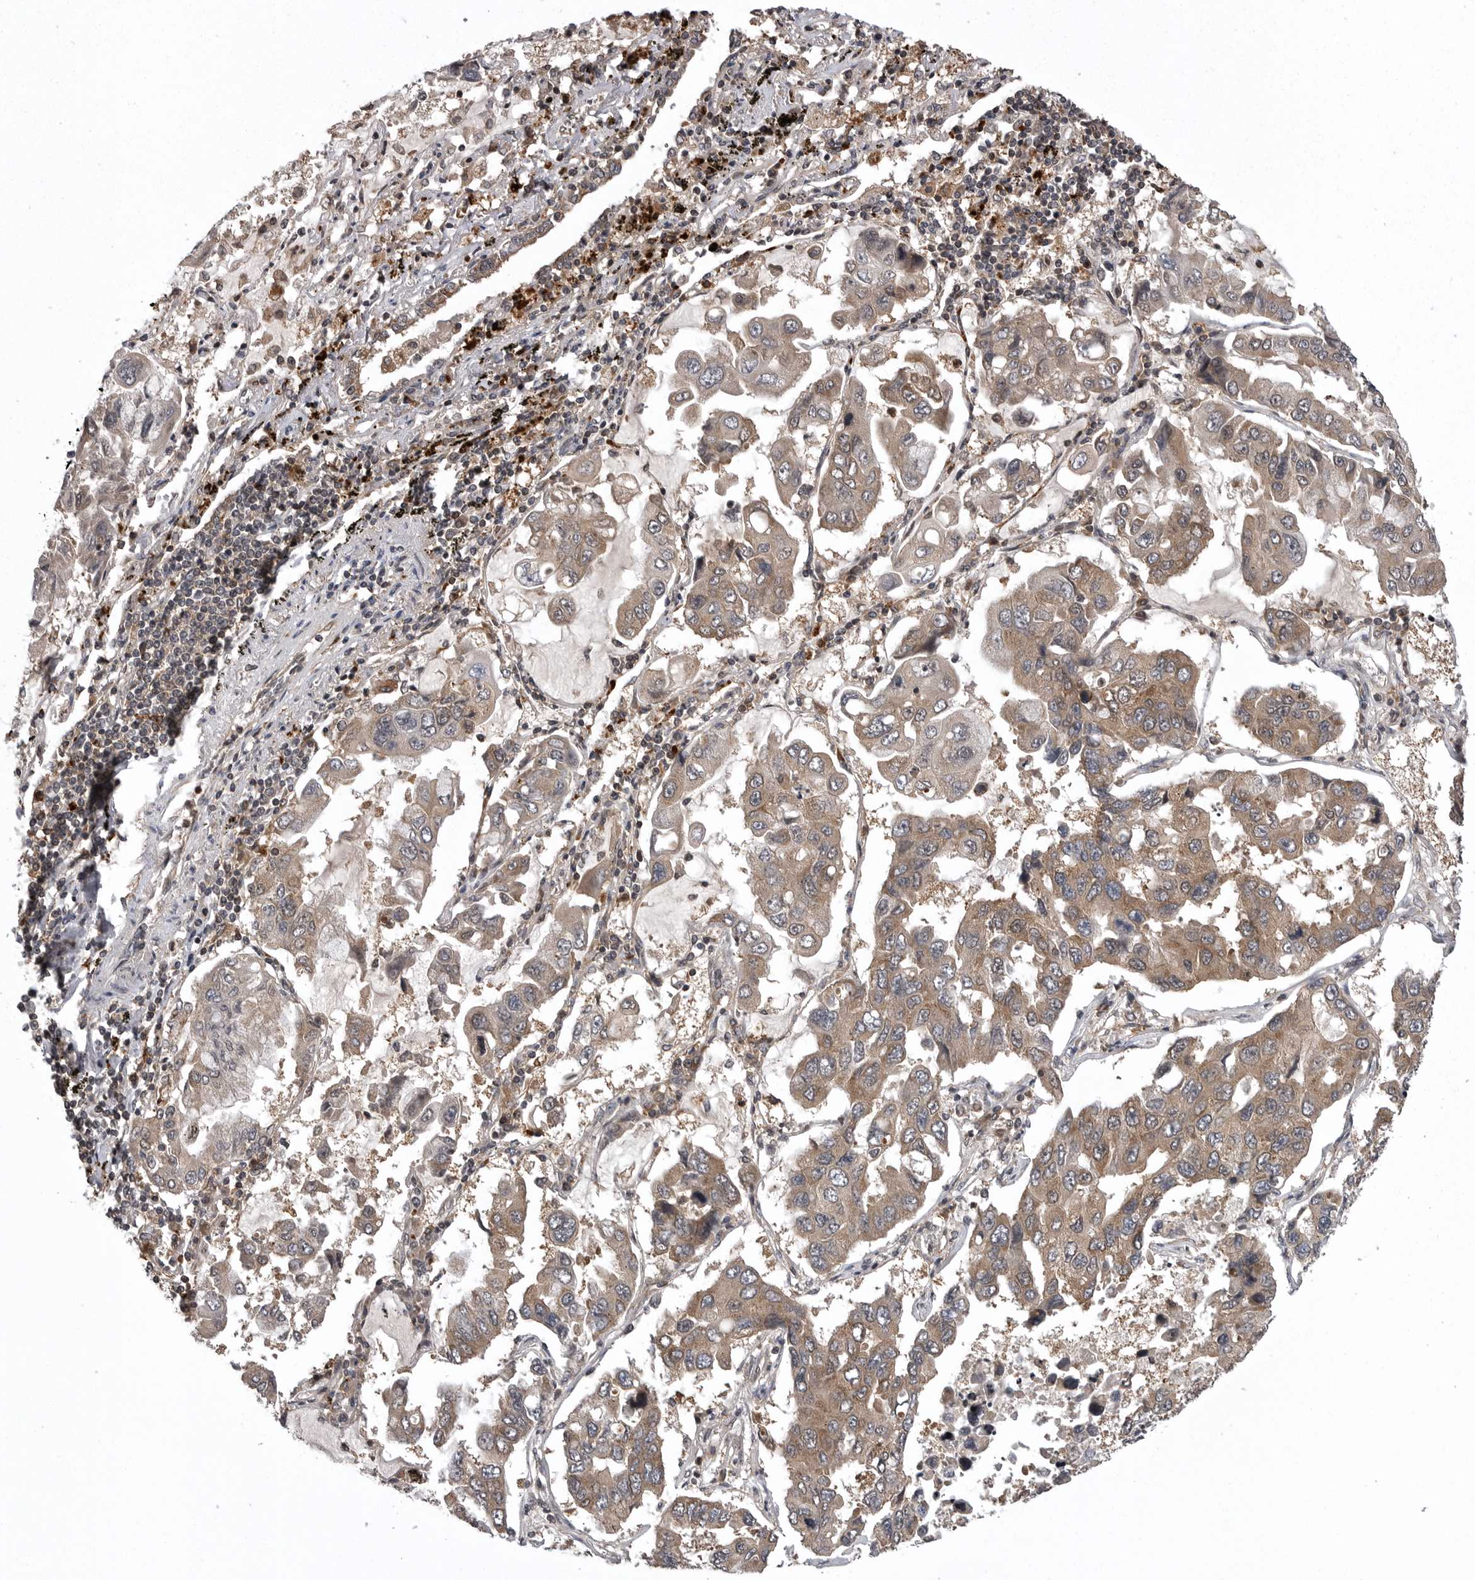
{"staining": {"intensity": "moderate", "quantity": ">75%", "location": "cytoplasmic/membranous"}, "tissue": "lung cancer", "cell_type": "Tumor cells", "image_type": "cancer", "snomed": [{"axis": "morphology", "description": "Adenocarcinoma, NOS"}, {"axis": "topography", "description": "Lung"}], "caption": "Adenocarcinoma (lung) tissue demonstrates moderate cytoplasmic/membranous staining in approximately >75% of tumor cells", "gene": "AOAH", "patient": {"sex": "male", "age": 64}}